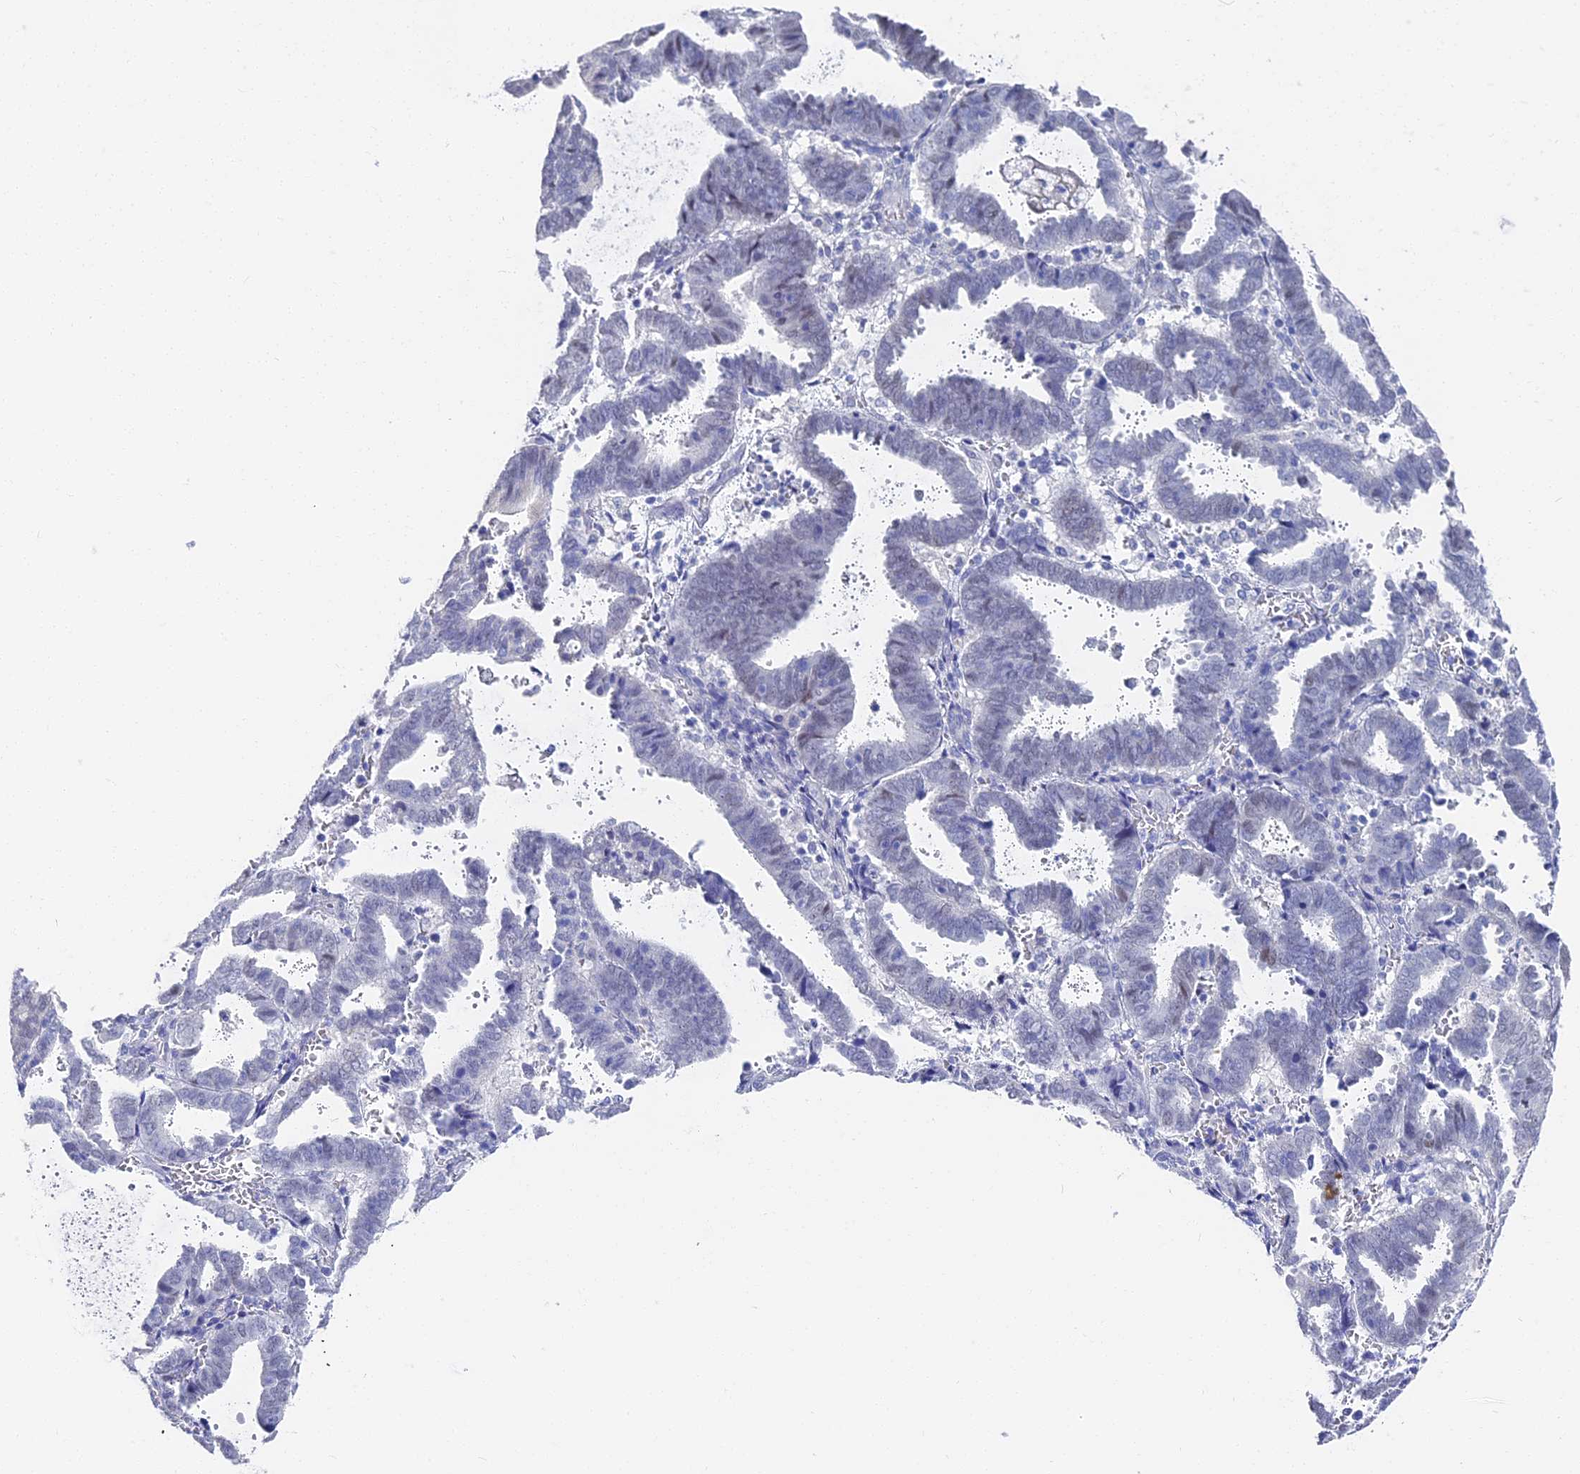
{"staining": {"intensity": "negative", "quantity": "none", "location": "none"}, "tissue": "endometrial cancer", "cell_type": "Tumor cells", "image_type": "cancer", "snomed": [{"axis": "morphology", "description": "Adenocarcinoma, NOS"}, {"axis": "topography", "description": "Uterus"}], "caption": "The immunohistochemistry (IHC) image has no significant expression in tumor cells of endometrial cancer (adenocarcinoma) tissue.", "gene": "VPS33B", "patient": {"sex": "female", "age": 83}}